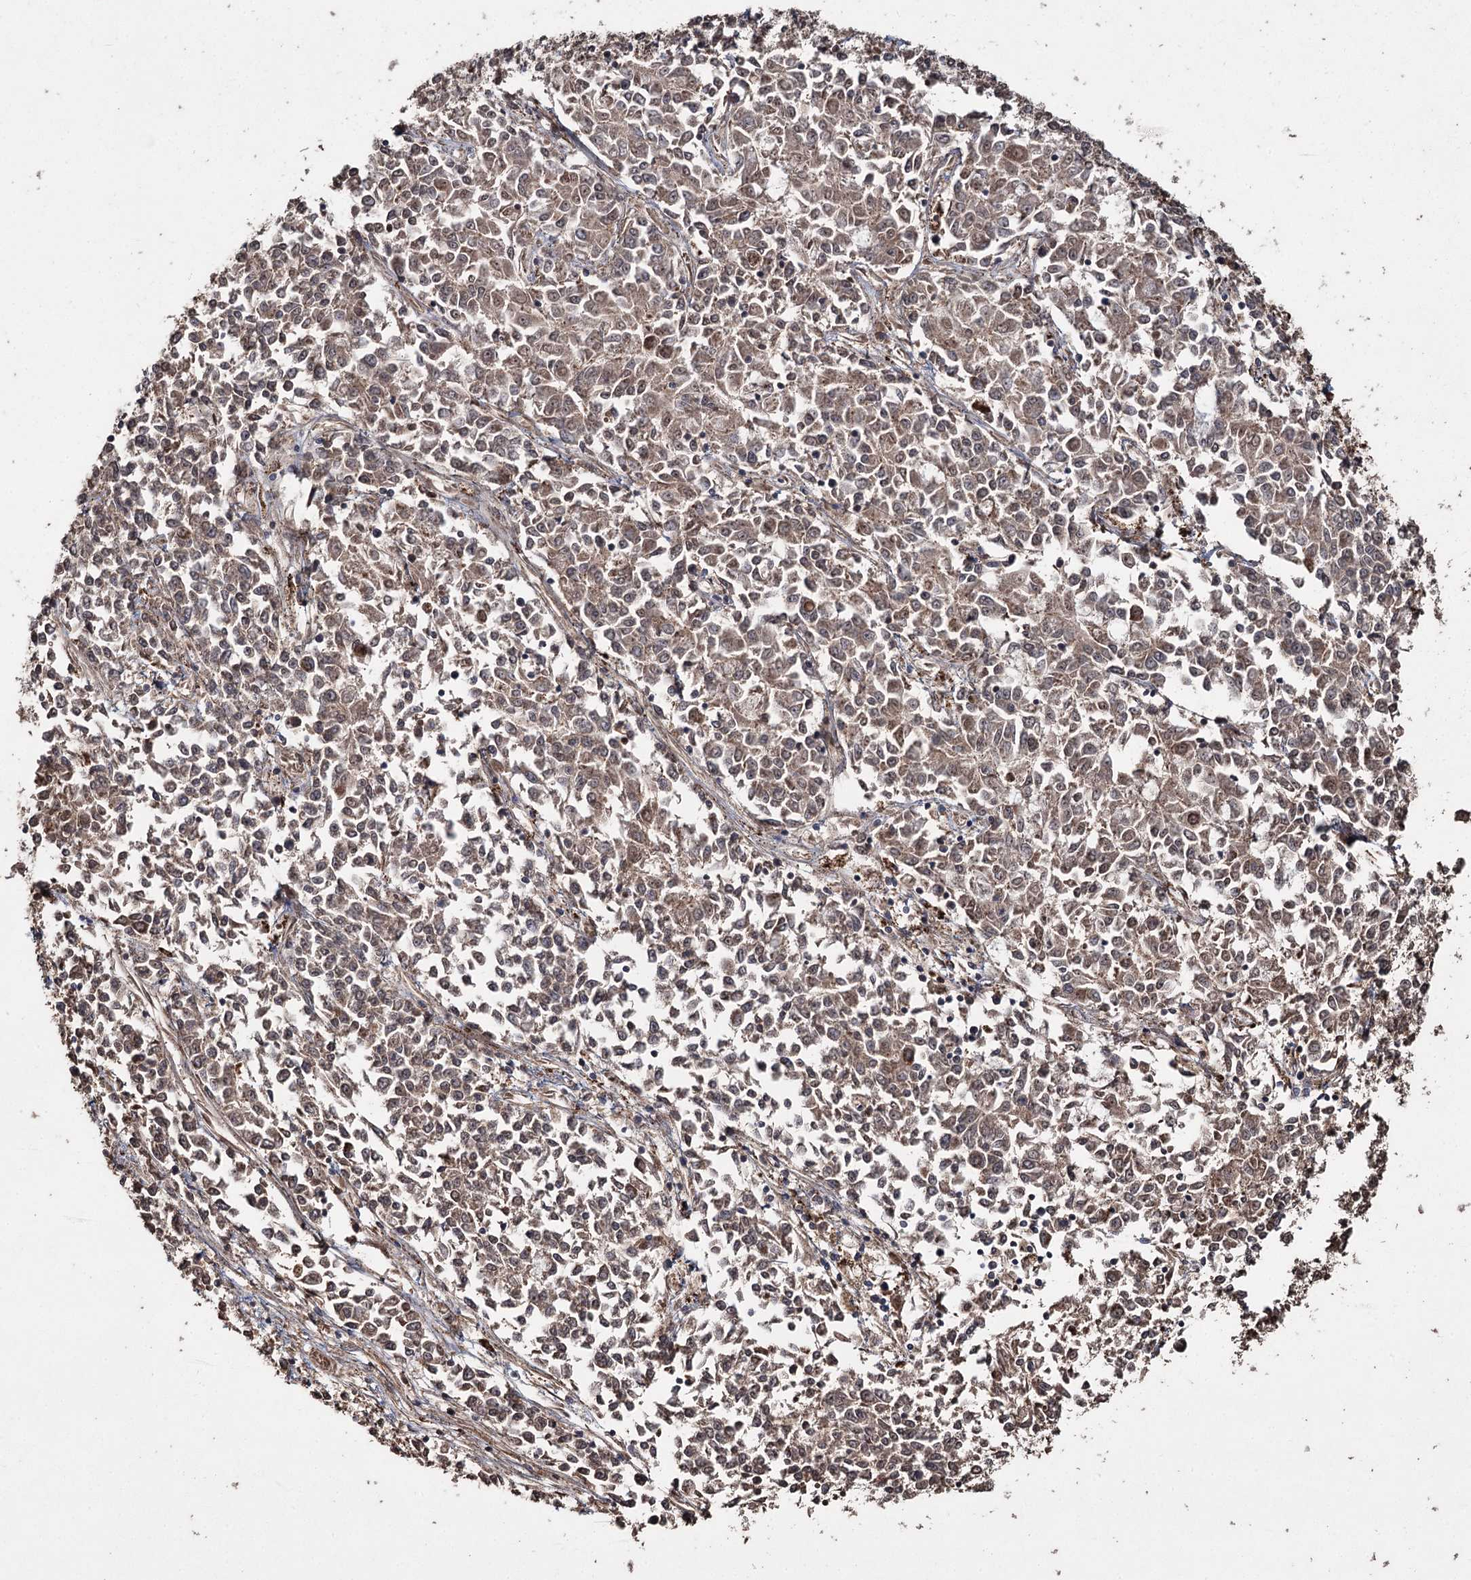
{"staining": {"intensity": "moderate", "quantity": ">75%", "location": "cytoplasmic/membranous"}, "tissue": "endometrial cancer", "cell_type": "Tumor cells", "image_type": "cancer", "snomed": [{"axis": "morphology", "description": "Adenocarcinoma, NOS"}, {"axis": "topography", "description": "Endometrium"}], "caption": "A brown stain highlights moderate cytoplasmic/membranous positivity of a protein in human endometrial adenocarcinoma tumor cells.", "gene": "SLF2", "patient": {"sex": "female", "age": 50}}